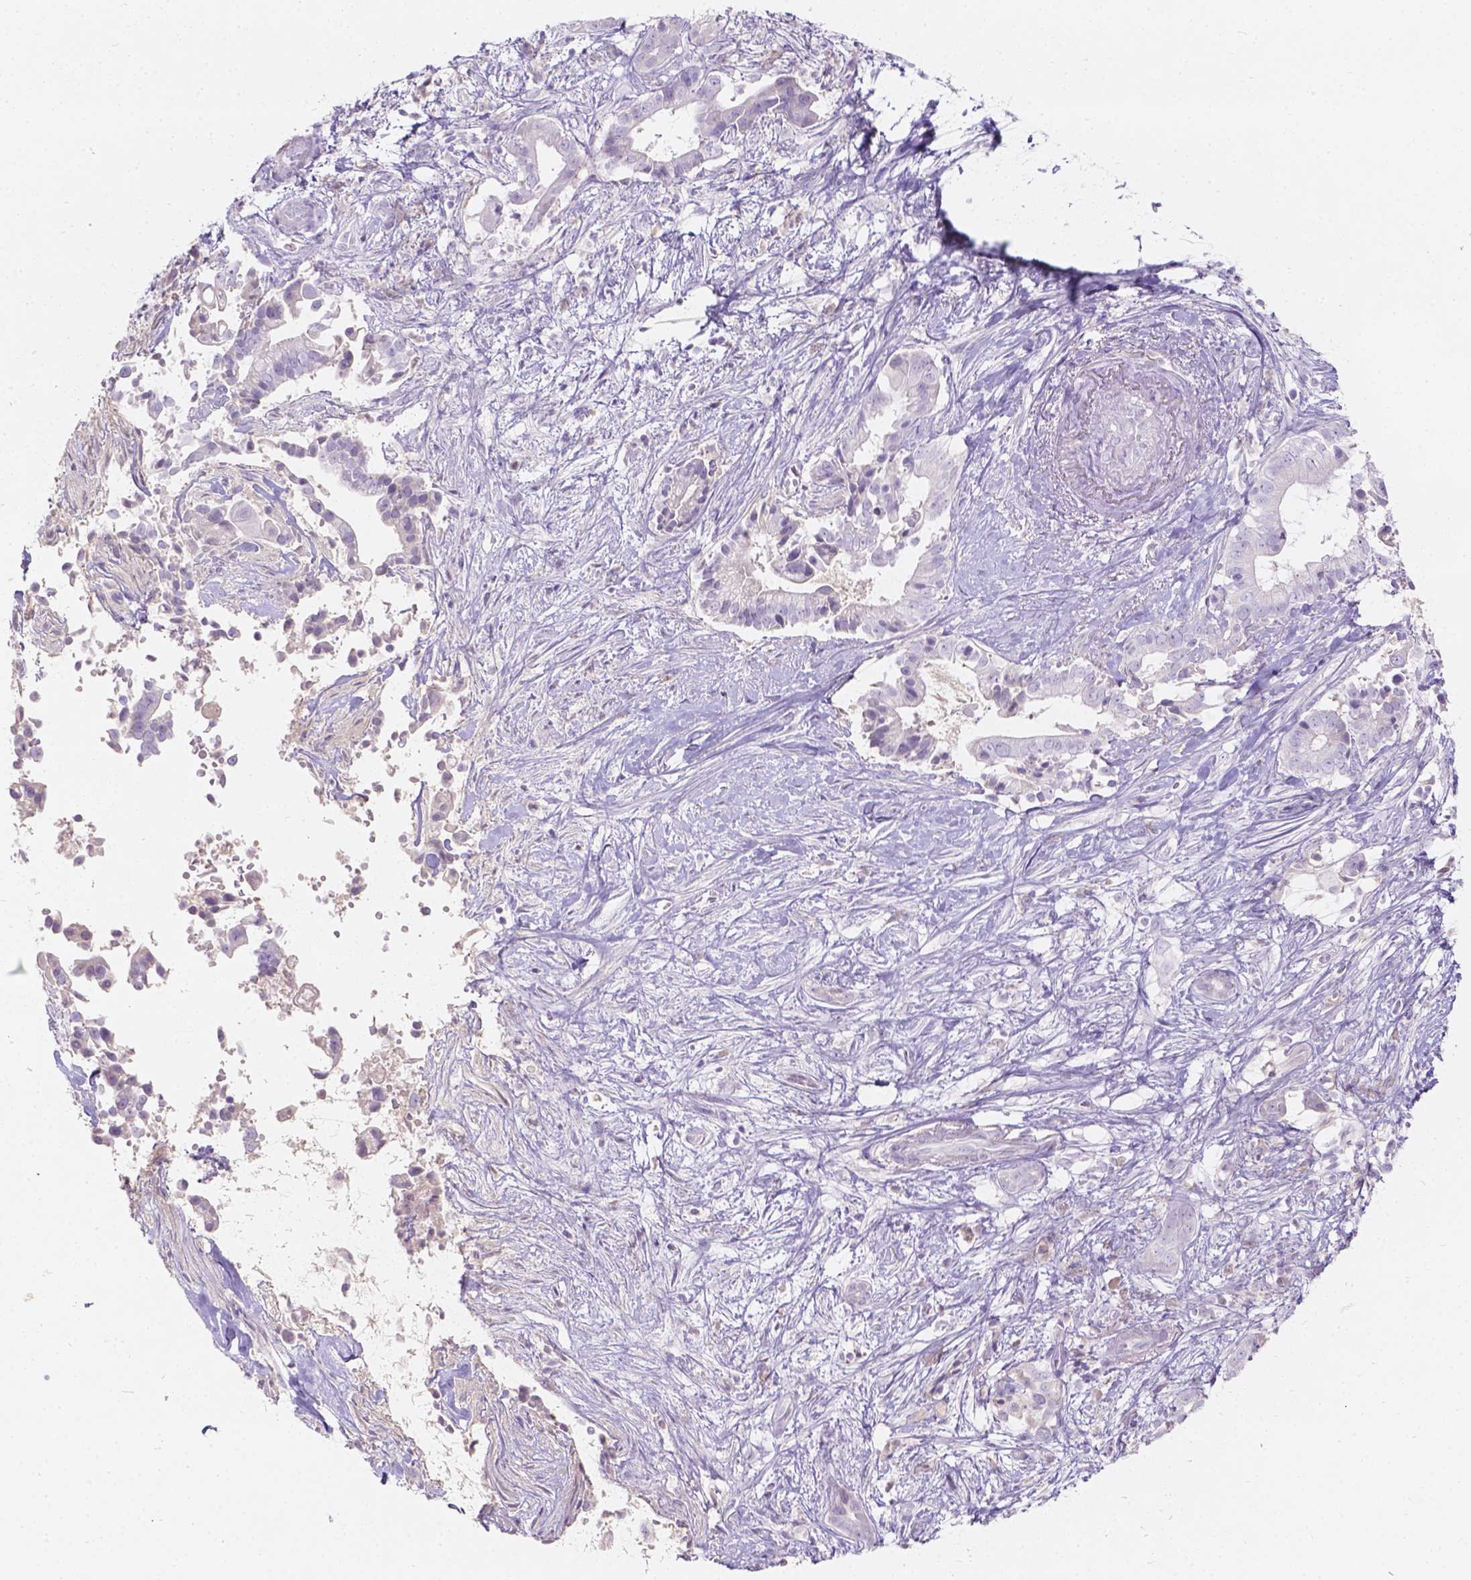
{"staining": {"intensity": "negative", "quantity": "none", "location": "none"}, "tissue": "pancreatic cancer", "cell_type": "Tumor cells", "image_type": "cancer", "snomed": [{"axis": "morphology", "description": "Adenocarcinoma, NOS"}, {"axis": "topography", "description": "Pancreas"}], "caption": "A high-resolution photomicrograph shows immunohistochemistry staining of adenocarcinoma (pancreatic), which reveals no significant expression in tumor cells.", "gene": "GAL3ST2", "patient": {"sex": "male", "age": 61}}